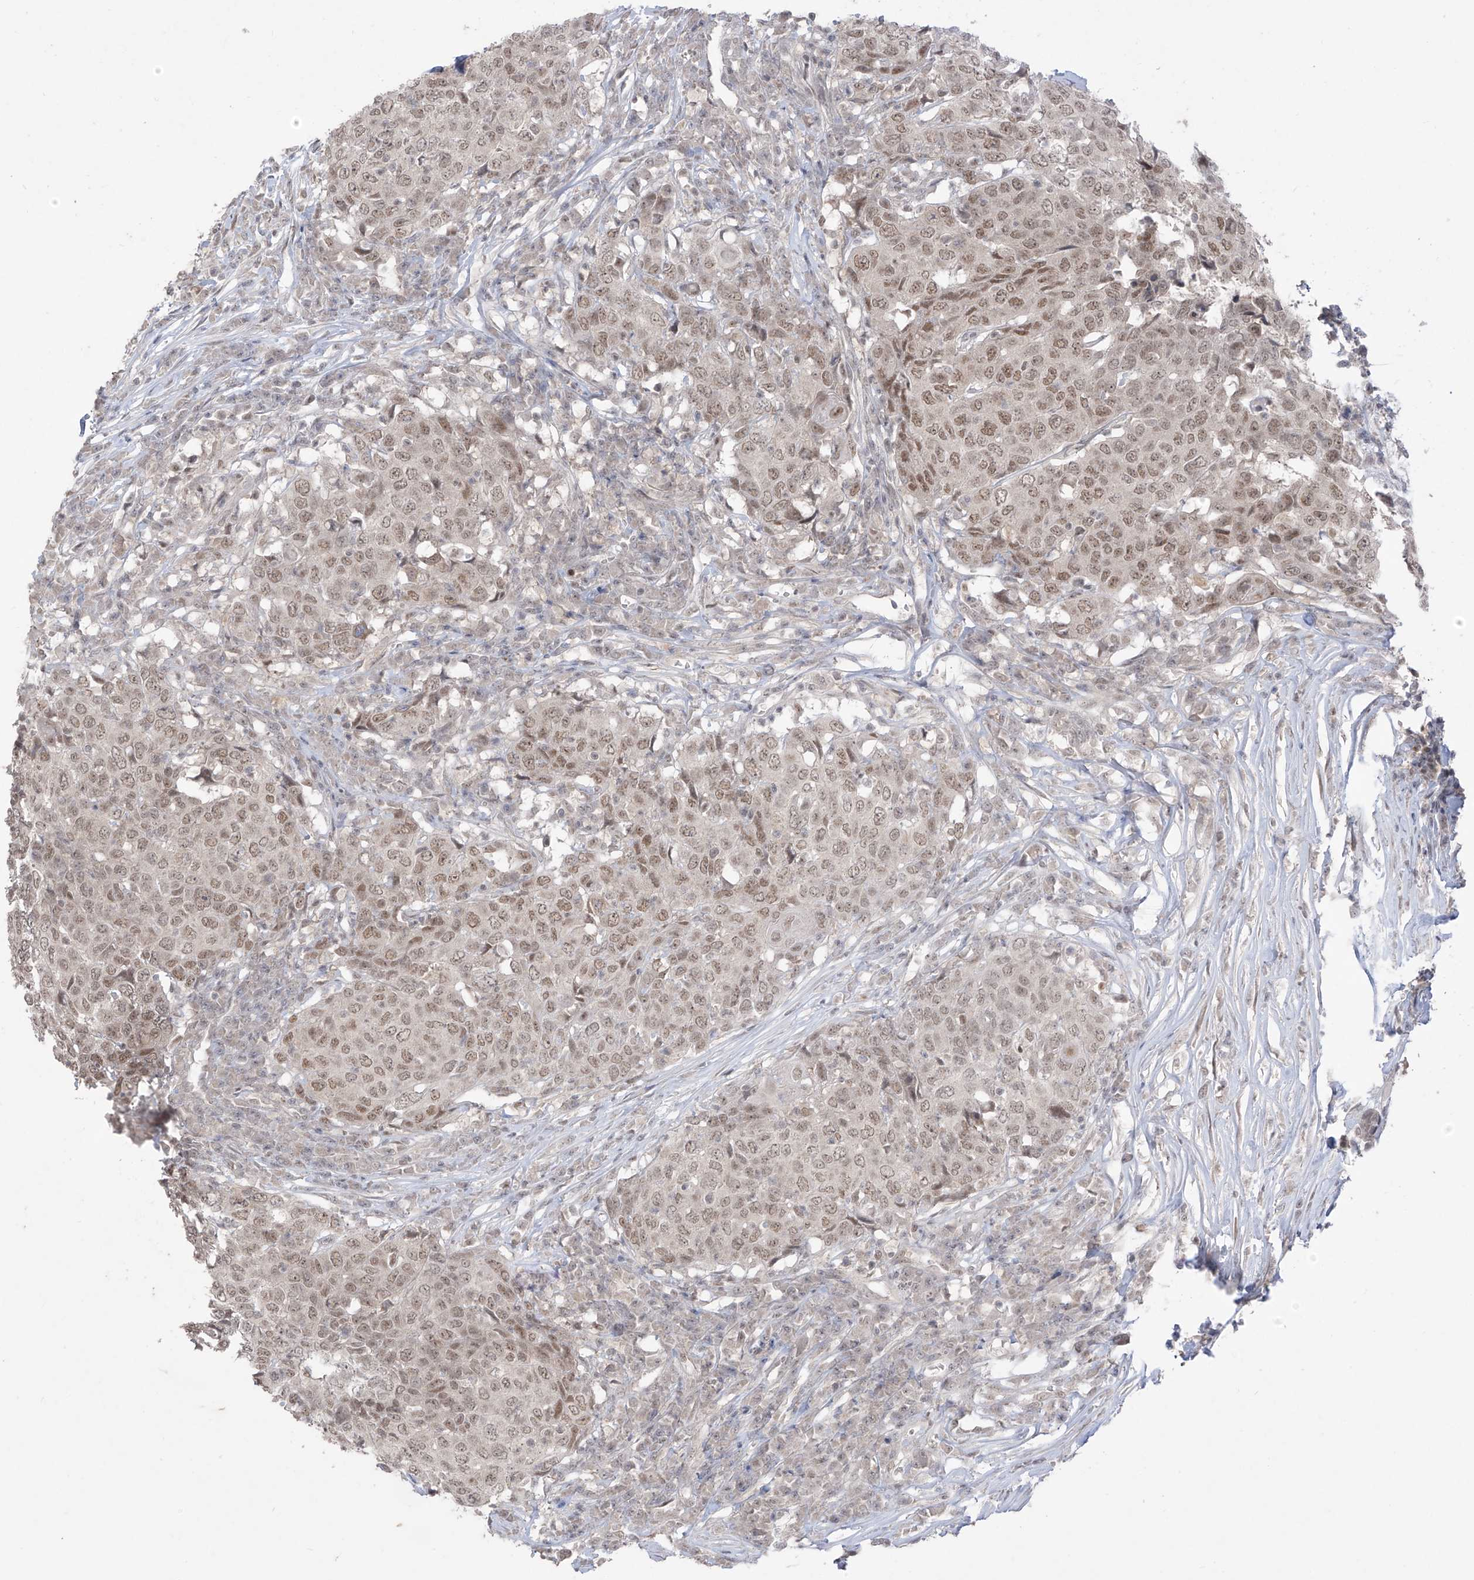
{"staining": {"intensity": "weak", "quantity": ">75%", "location": "nuclear"}, "tissue": "head and neck cancer", "cell_type": "Tumor cells", "image_type": "cancer", "snomed": [{"axis": "morphology", "description": "Squamous cell carcinoma, NOS"}, {"axis": "topography", "description": "Head-Neck"}], "caption": "Head and neck squamous cell carcinoma tissue shows weak nuclear expression in about >75% of tumor cells, visualized by immunohistochemistry. (IHC, brightfield microscopy, high magnification).", "gene": "OGT", "patient": {"sex": "male", "age": 66}}